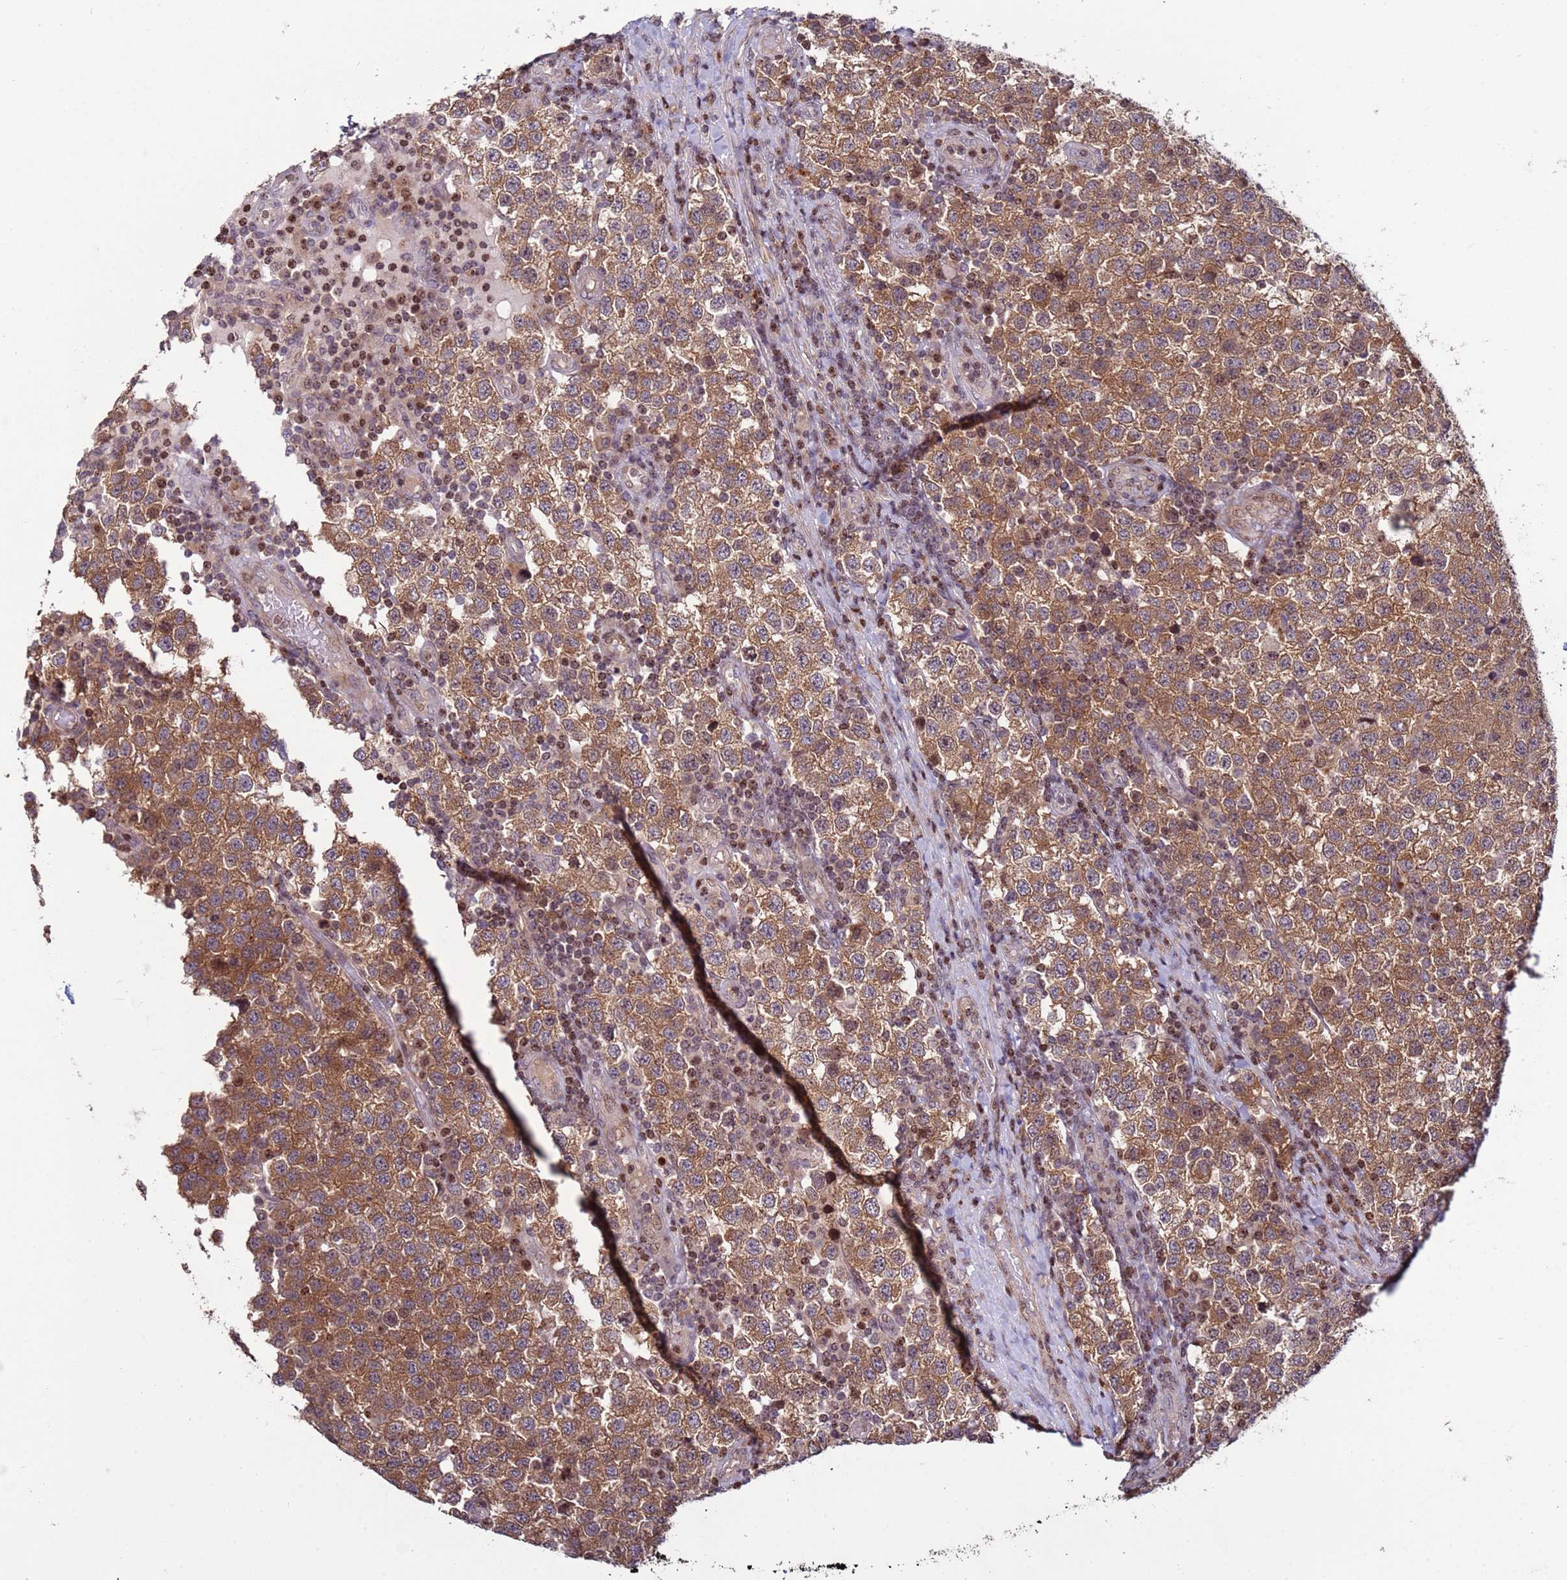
{"staining": {"intensity": "moderate", "quantity": ">75%", "location": "cytoplasmic/membranous"}, "tissue": "testis cancer", "cell_type": "Tumor cells", "image_type": "cancer", "snomed": [{"axis": "morphology", "description": "Seminoma, NOS"}, {"axis": "topography", "description": "Testis"}], "caption": "IHC of seminoma (testis) displays medium levels of moderate cytoplasmic/membranous expression in approximately >75% of tumor cells.", "gene": "HGH1", "patient": {"sex": "male", "age": 34}}